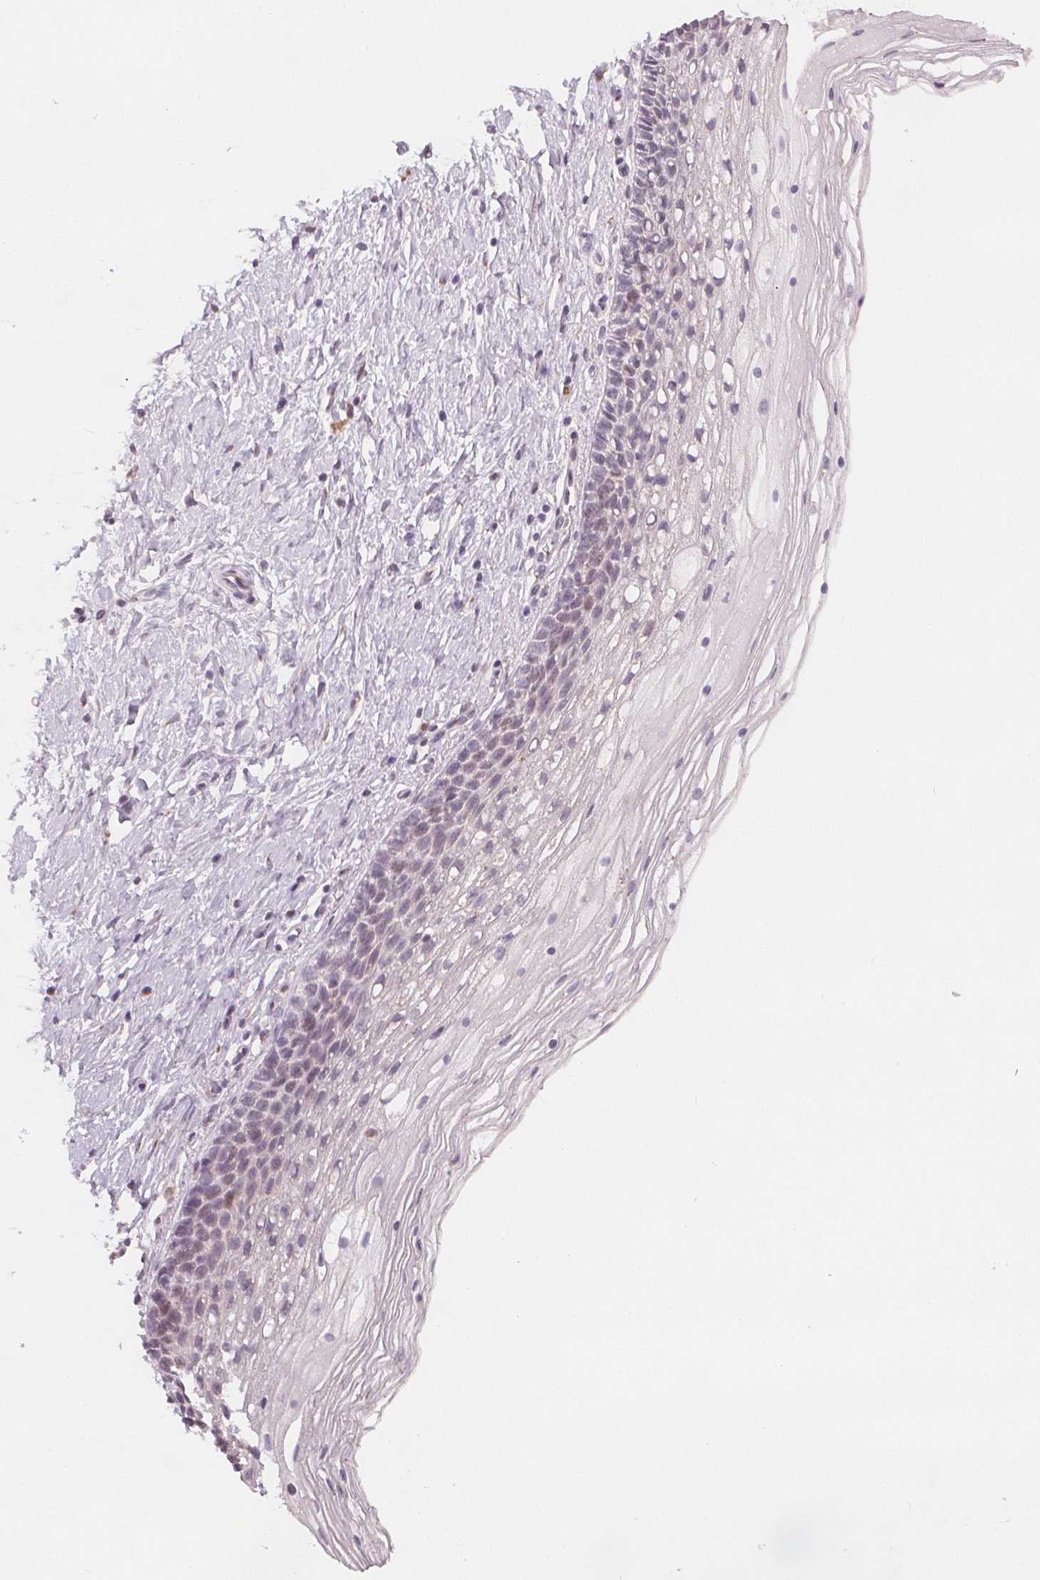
{"staining": {"intensity": "negative", "quantity": "none", "location": "none"}, "tissue": "cervix", "cell_type": "Glandular cells", "image_type": "normal", "snomed": [{"axis": "morphology", "description": "Normal tissue, NOS"}, {"axis": "topography", "description": "Cervix"}], "caption": "High magnification brightfield microscopy of unremarkable cervix stained with DAB (brown) and counterstained with hematoxylin (blue): glandular cells show no significant expression. (Stains: DAB immunohistochemistry (IHC) with hematoxylin counter stain, Microscopy: brightfield microscopy at high magnification).", "gene": "TIPIN", "patient": {"sex": "female", "age": 34}}